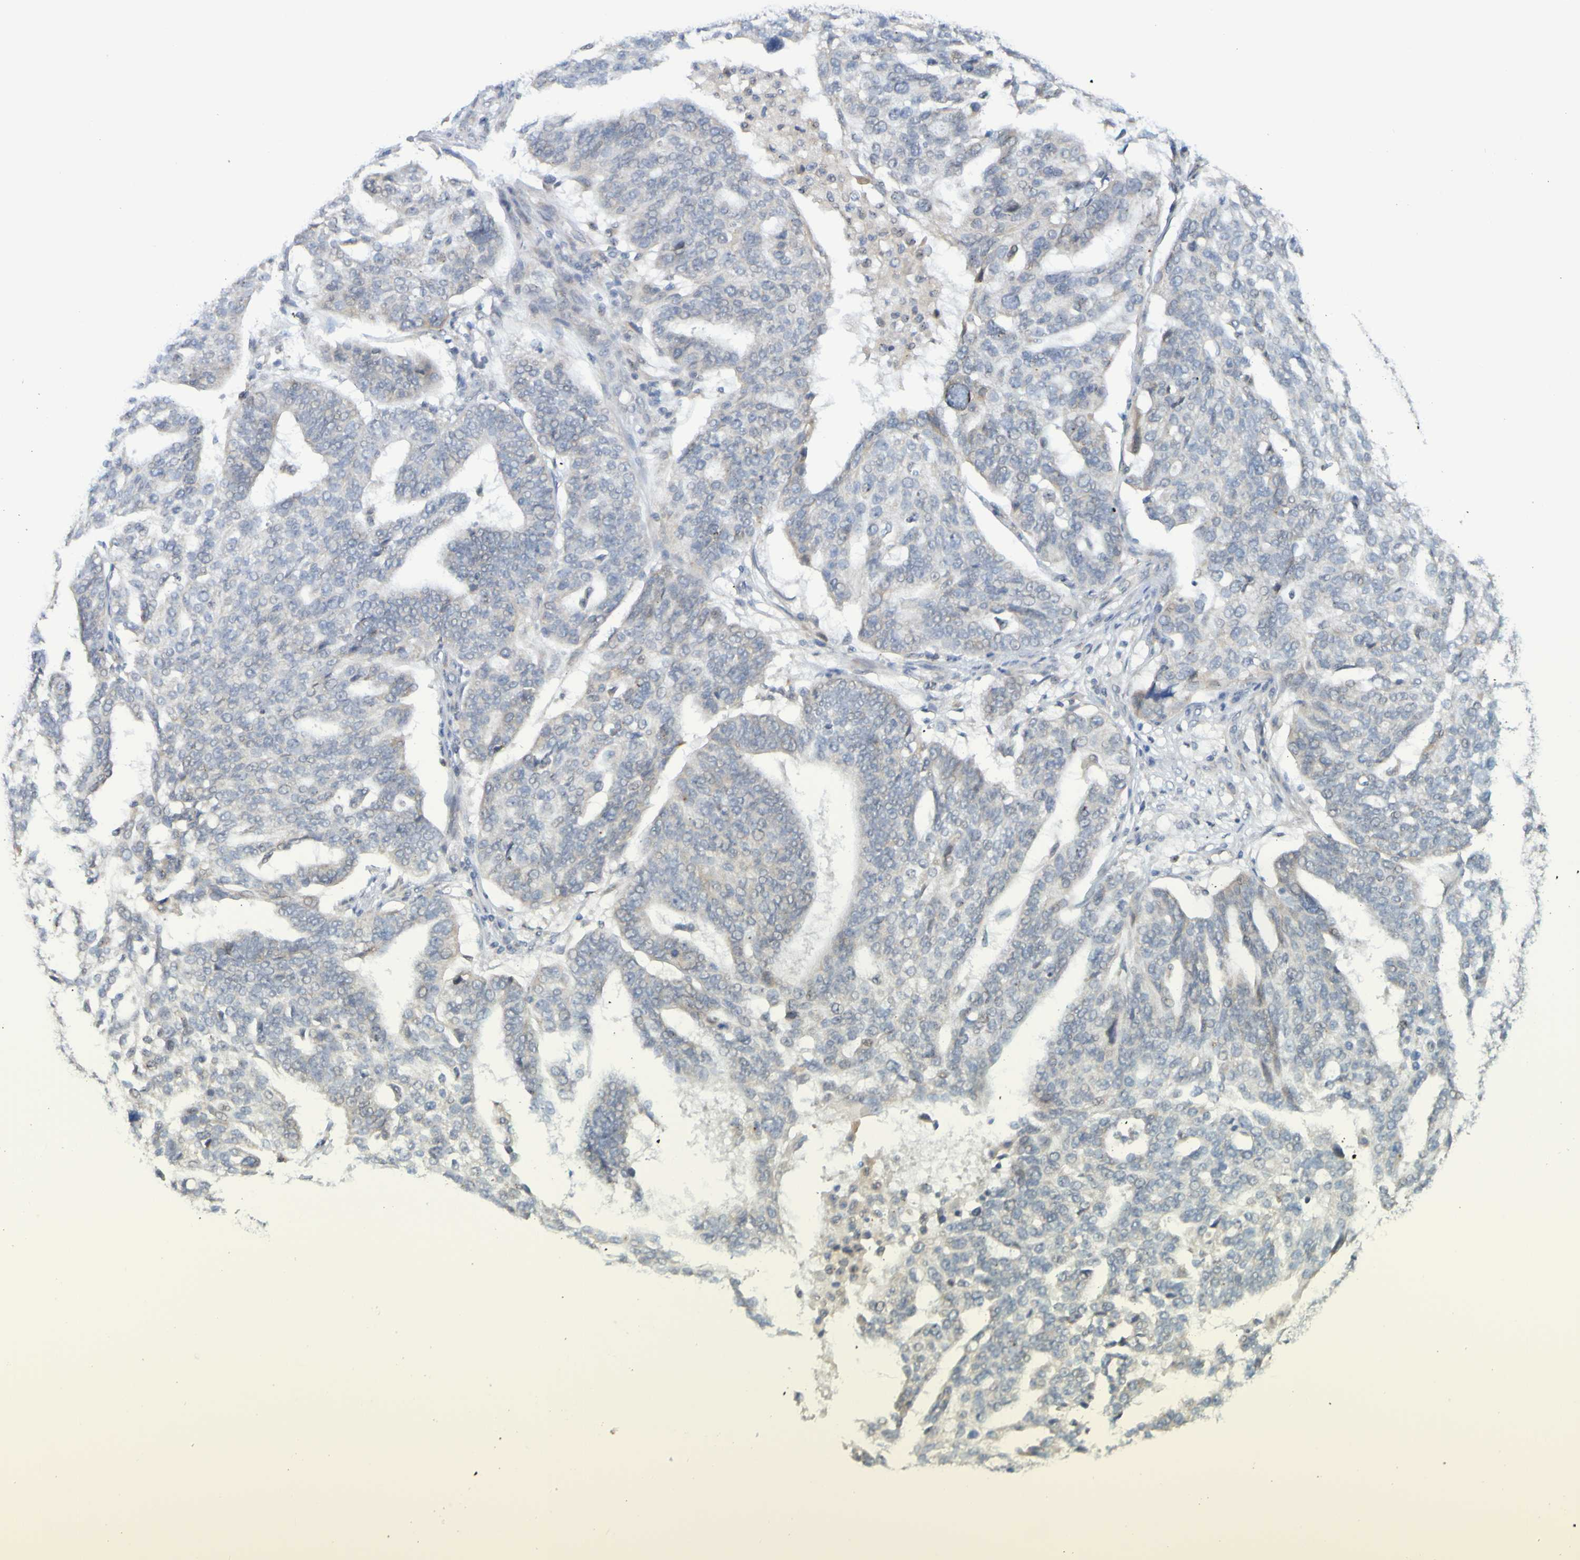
{"staining": {"intensity": "weak", "quantity": "<25%", "location": "cytoplasmic/membranous"}, "tissue": "ovarian cancer", "cell_type": "Tumor cells", "image_type": "cancer", "snomed": [{"axis": "morphology", "description": "Cystadenocarcinoma, serous, NOS"}, {"axis": "topography", "description": "Ovary"}], "caption": "Tumor cells are negative for protein expression in human ovarian cancer (serous cystadenocarcinoma).", "gene": "LILRB5", "patient": {"sex": "female", "age": 59}}